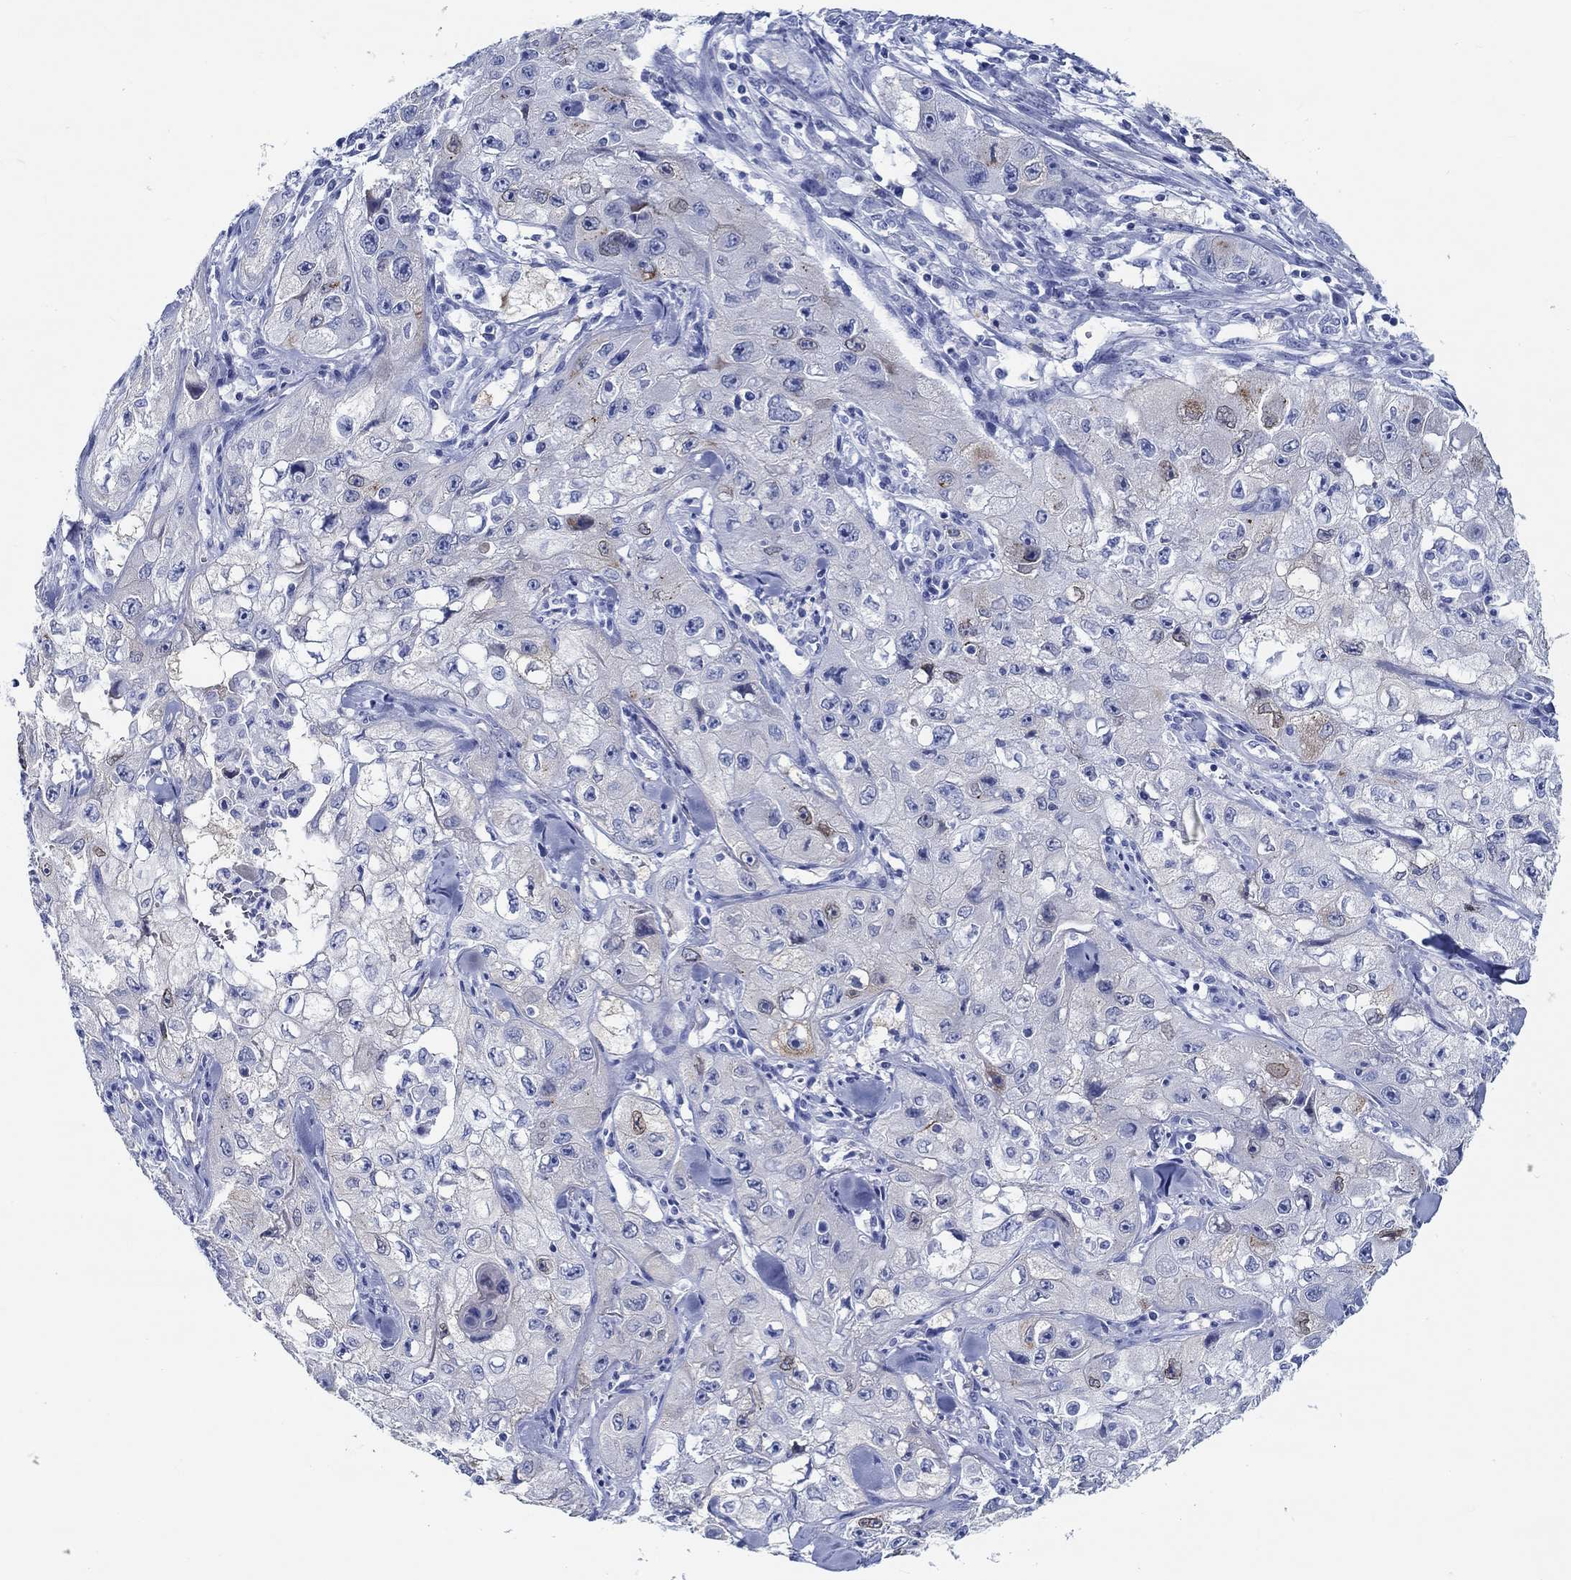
{"staining": {"intensity": "negative", "quantity": "none", "location": "none"}, "tissue": "skin cancer", "cell_type": "Tumor cells", "image_type": "cancer", "snomed": [{"axis": "morphology", "description": "Squamous cell carcinoma, NOS"}, {"axis": "topography", "description": "Skin"}, {"axis": "topography", "description": "Subcutis"}], "caption": "Skin squamous cell carcinoma stained for a protein using immunohistochemistry displays no positivity tumor cells.", "gene": "FBXO2", "patient": {"sex": "male", "age": 73}}